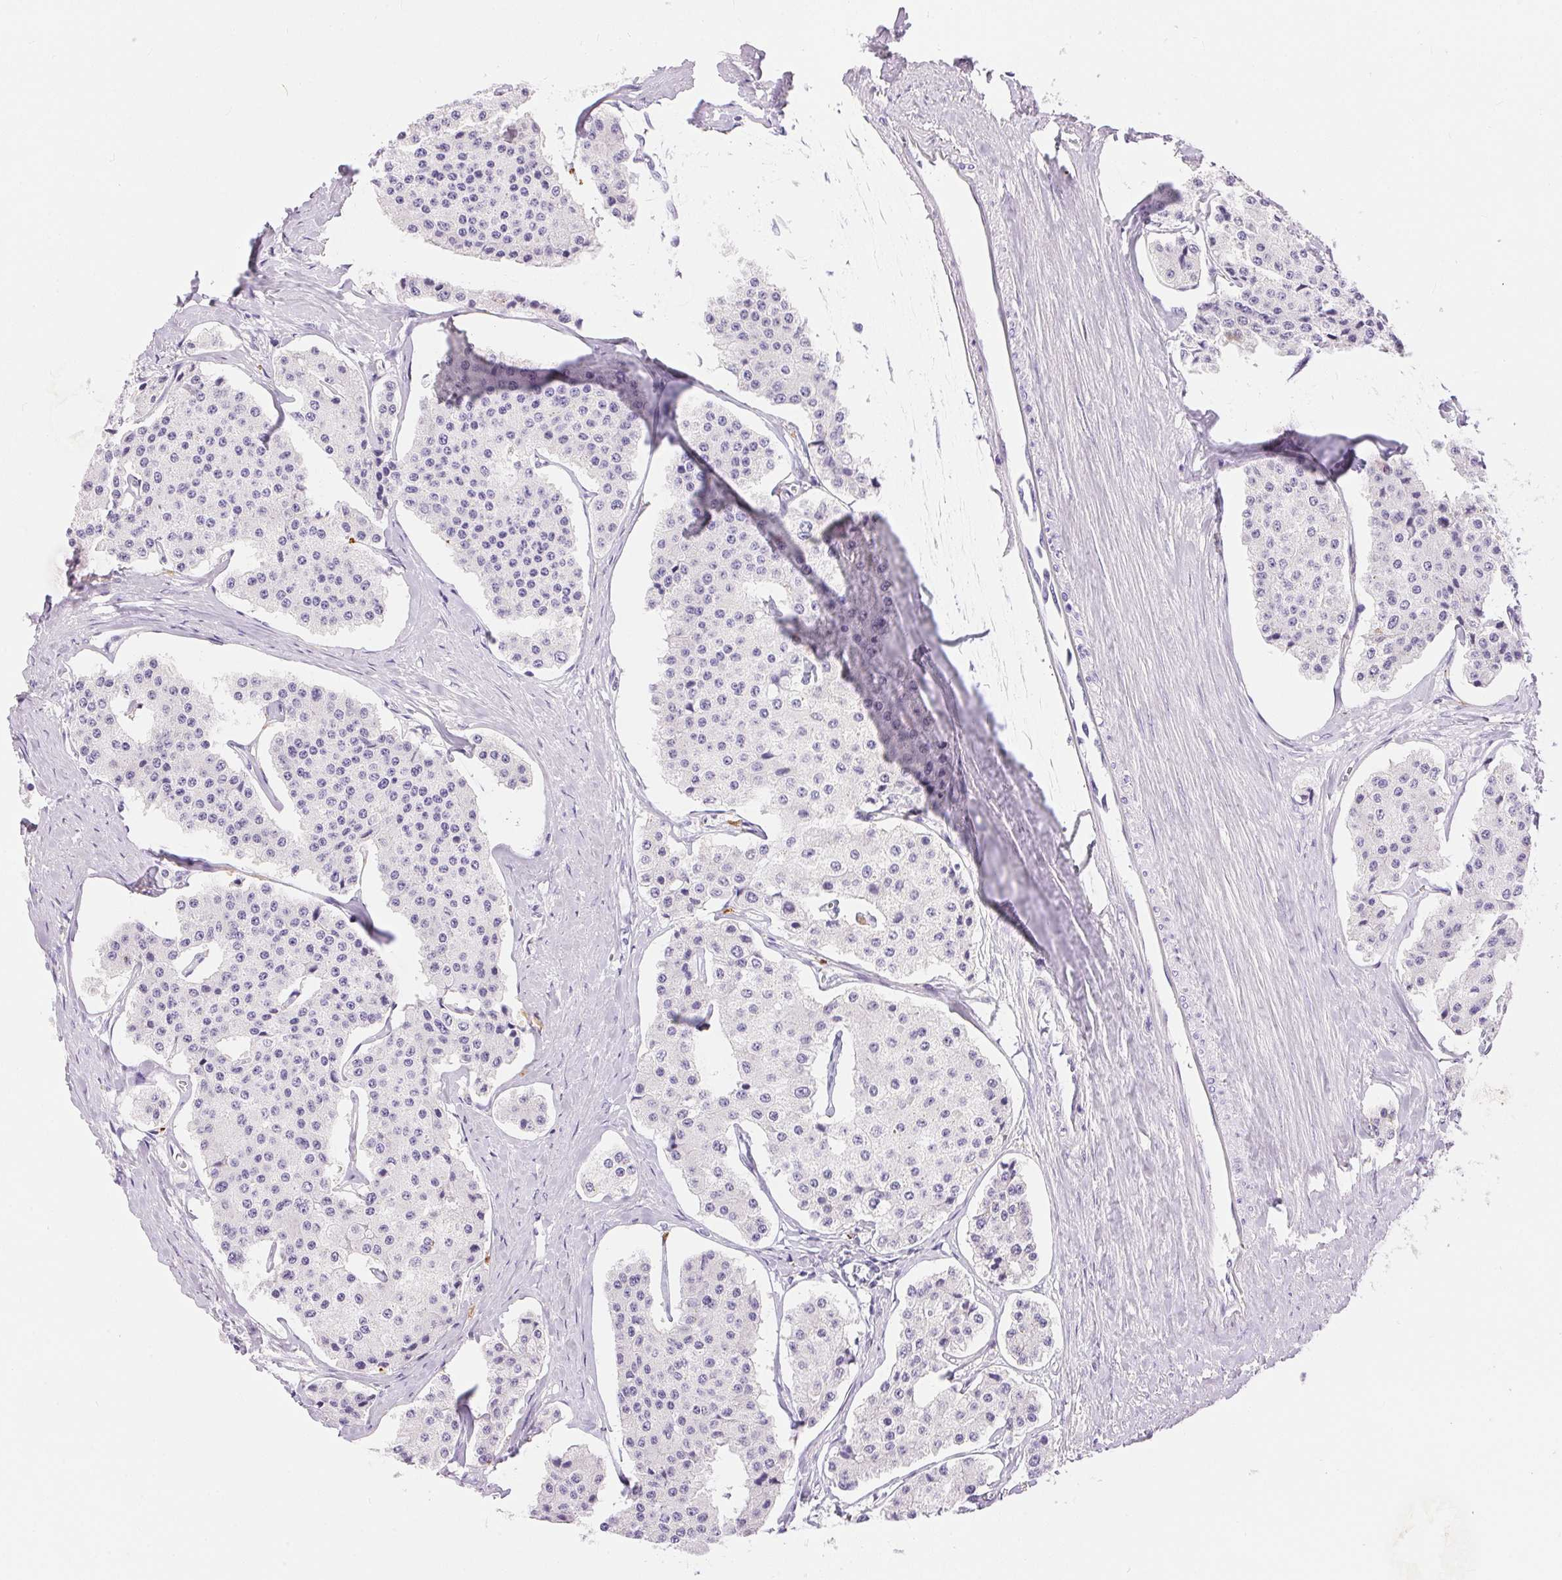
{"staining": {"intensity": "negative", "quantity": "none", "location": "none"}, "tissue": "carcinoid", "cell_type": "Tumor cells", "image_type": "cancer", "snomed": [{"axis": "morphology", "description": "Carcinoid, malignant, NOS"}, {"axis": "topography", "description": "Small intestine"}], "caption": "Image shows no protein staining in tumor cells of carcinoid tissue.", "gene": "PNLIPRP3", "patient": {"sex": "female", "age": 65}}